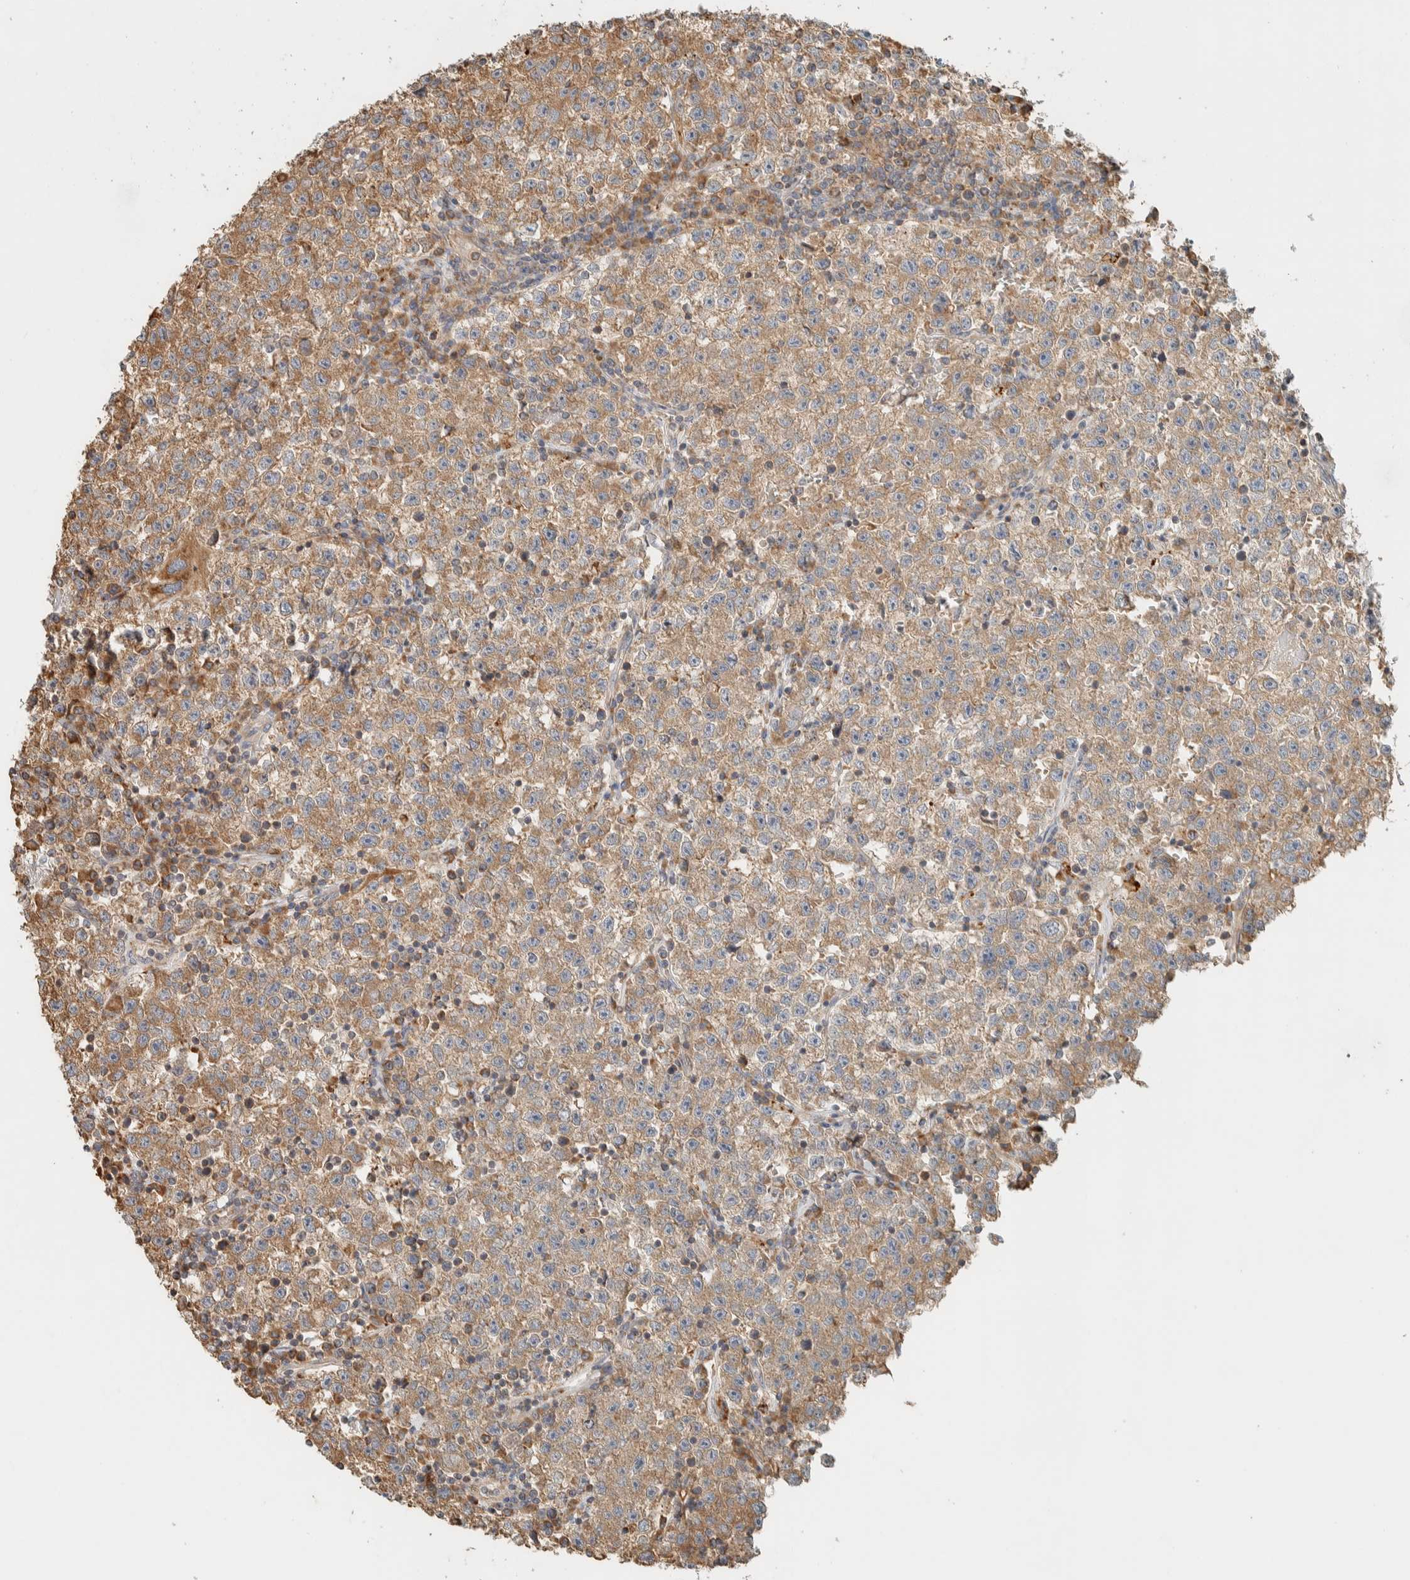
{"staining": {"intensity": "moderate", "quantity": ">75%", "location": "cytoplasmic/membranous"}, "tissue": "testis cancer", "cell_type": "Tumor cells", "image_type": "cancer", "snomed": [{"axis": "morphology", "description": "Seminoma, NOS"}, {"axis": "topography", "description": "Testis"}], "caption": "This histopathology image exhibits immunohistochemistry staining of seminoma (testis), with medium moderate cytoplasmic/membranous staining in approximately >75% of tumor cells.", "gene": "RAB11FIP1", "patient": {"sex": "male", "age": 22}}